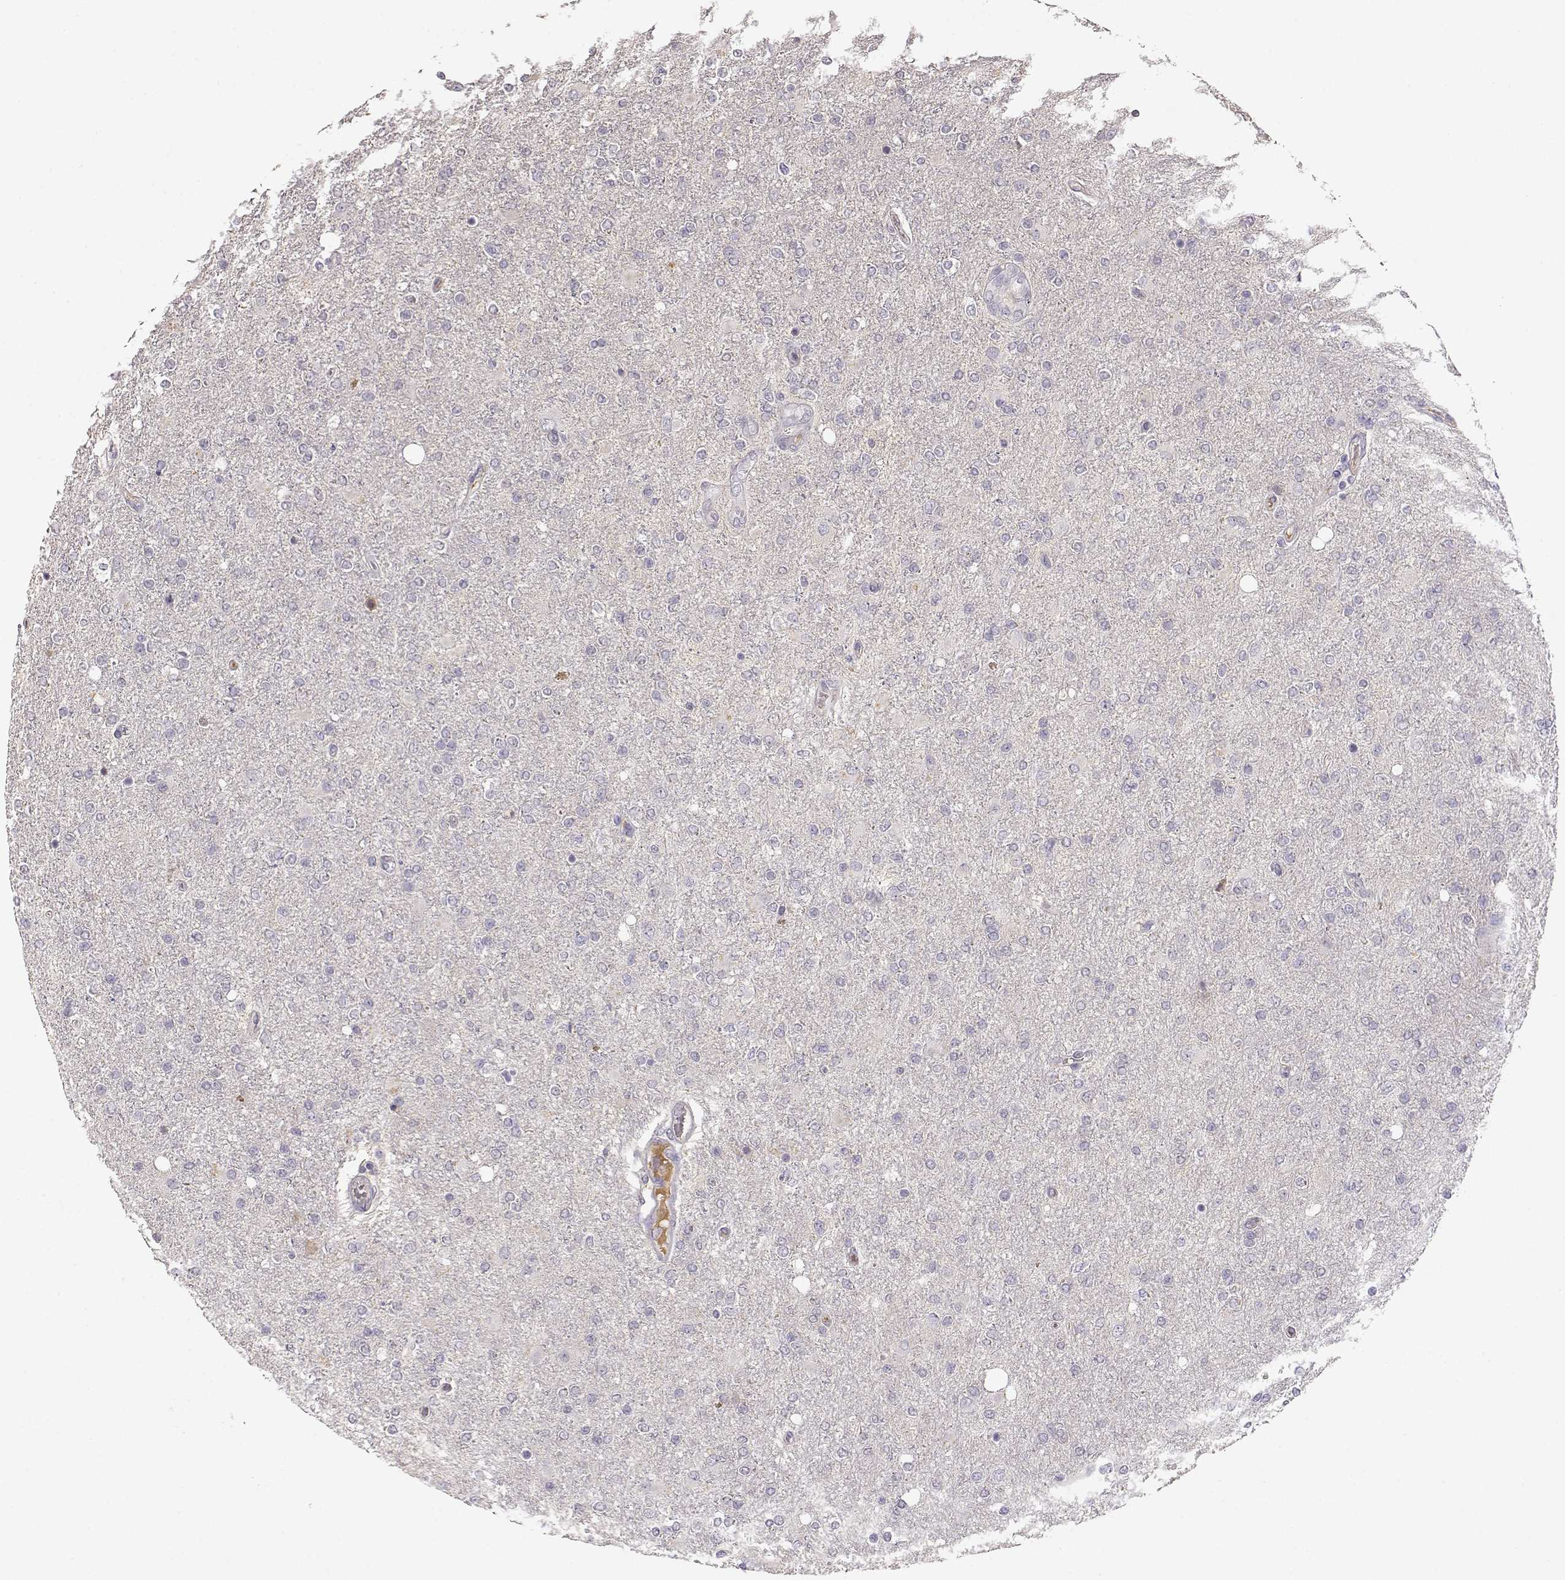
{"staining": {"intensity": "negative", "quantity": "none", "location": "none"}, "tissue": "glioma", "cell_type": "Tumor cells", "image_type": "cancer", "snomed": [{"axis": "morphology", "description": "Glioma, malignant, High grade"}, {"axis": "topography", "description": "Cerebral cortex"}], "caption": "Protein analysis of glioma displays no significant positivity in tumor cells.", "gene": "TACR1", "patient": {"sex": "male", "age": 70}}